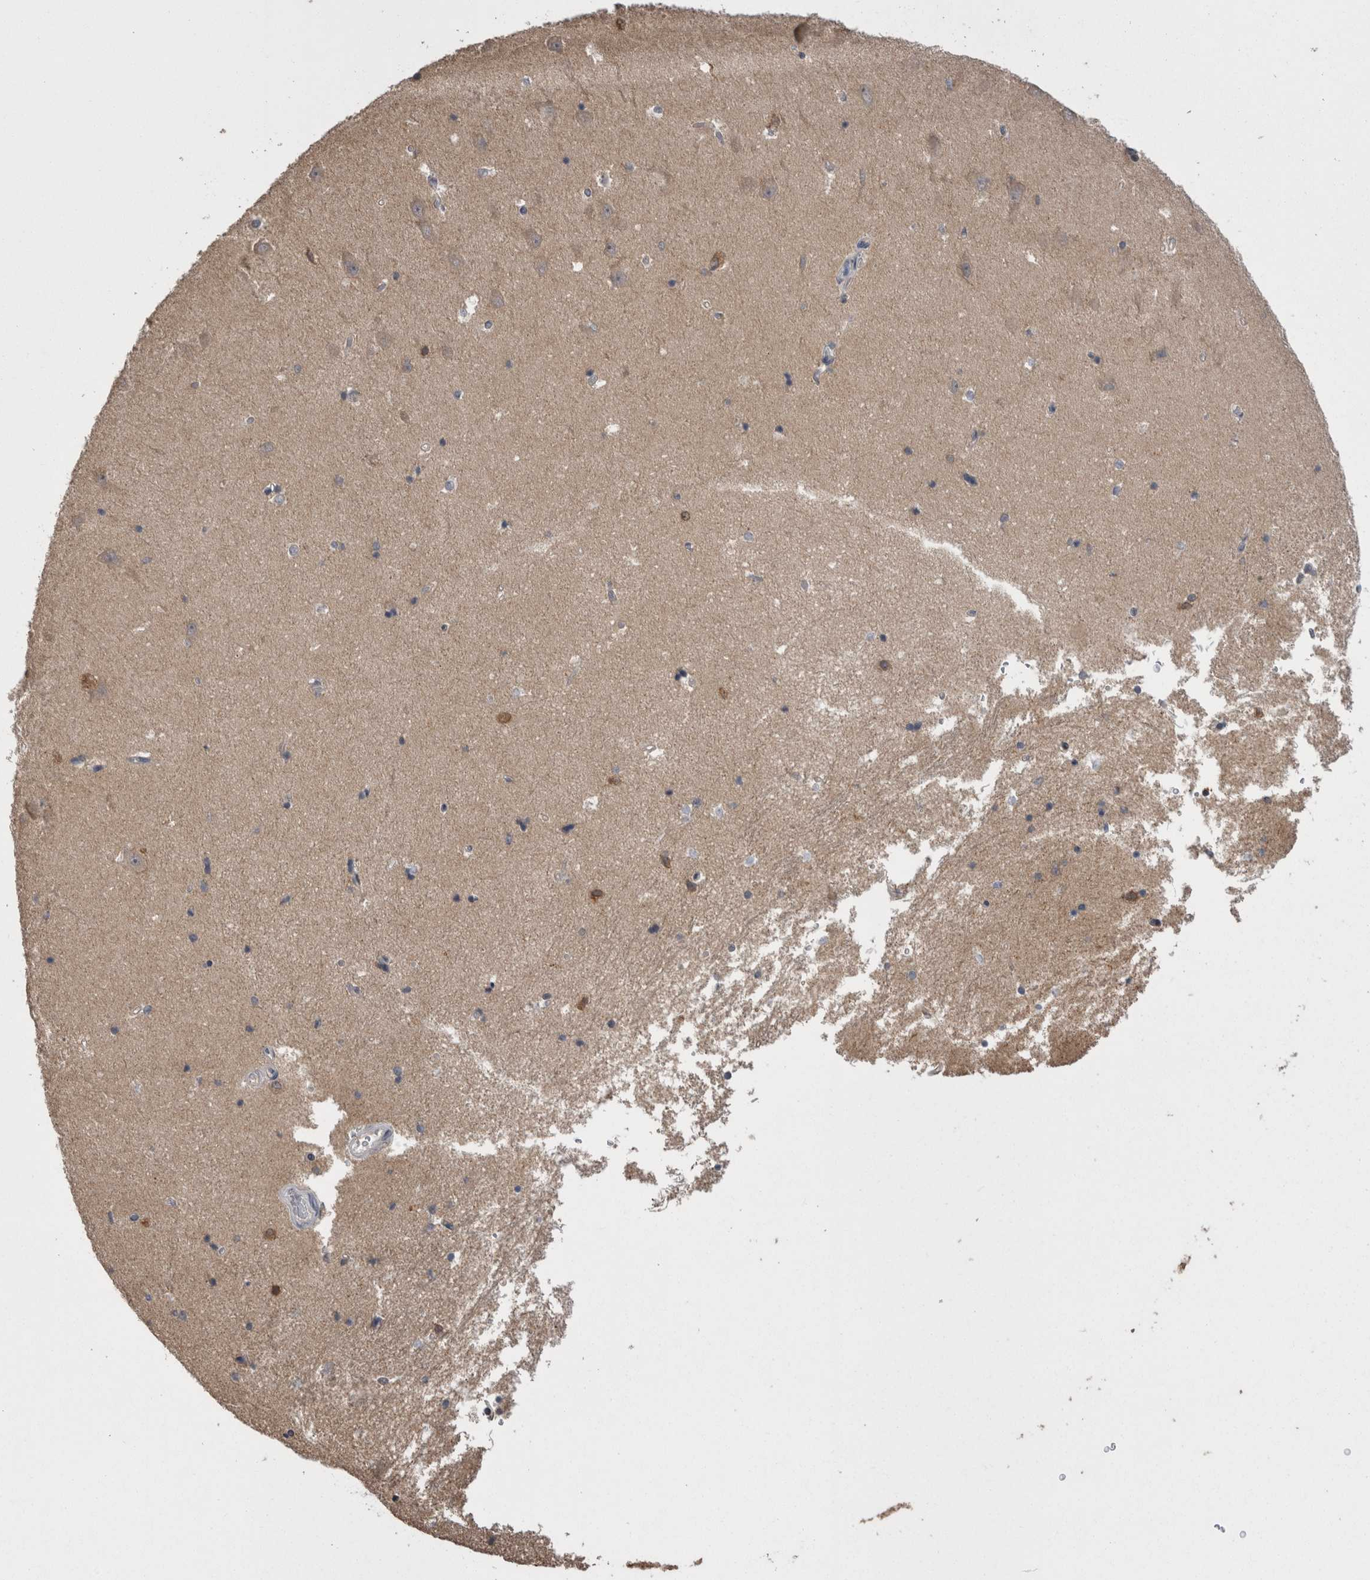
{"staining": {"intensity": "negative", "quantity": "none", "location": "none"}, "tissue": "hippocampus", "cell_type": "Glial cells", "image_type": "normal", "snomed": [{"axis": "morphology", "description": "Normal tissue, NOS"}, {"axis": "topography", "description": "Hippocampus"}], "caption": "A high-resolution image shows immunohistochemistry staining of normal hippocampus, which displays no significant staining in glial cells.", "gene": "DDX6", "patient": {"sex": "male", "age": 45}}